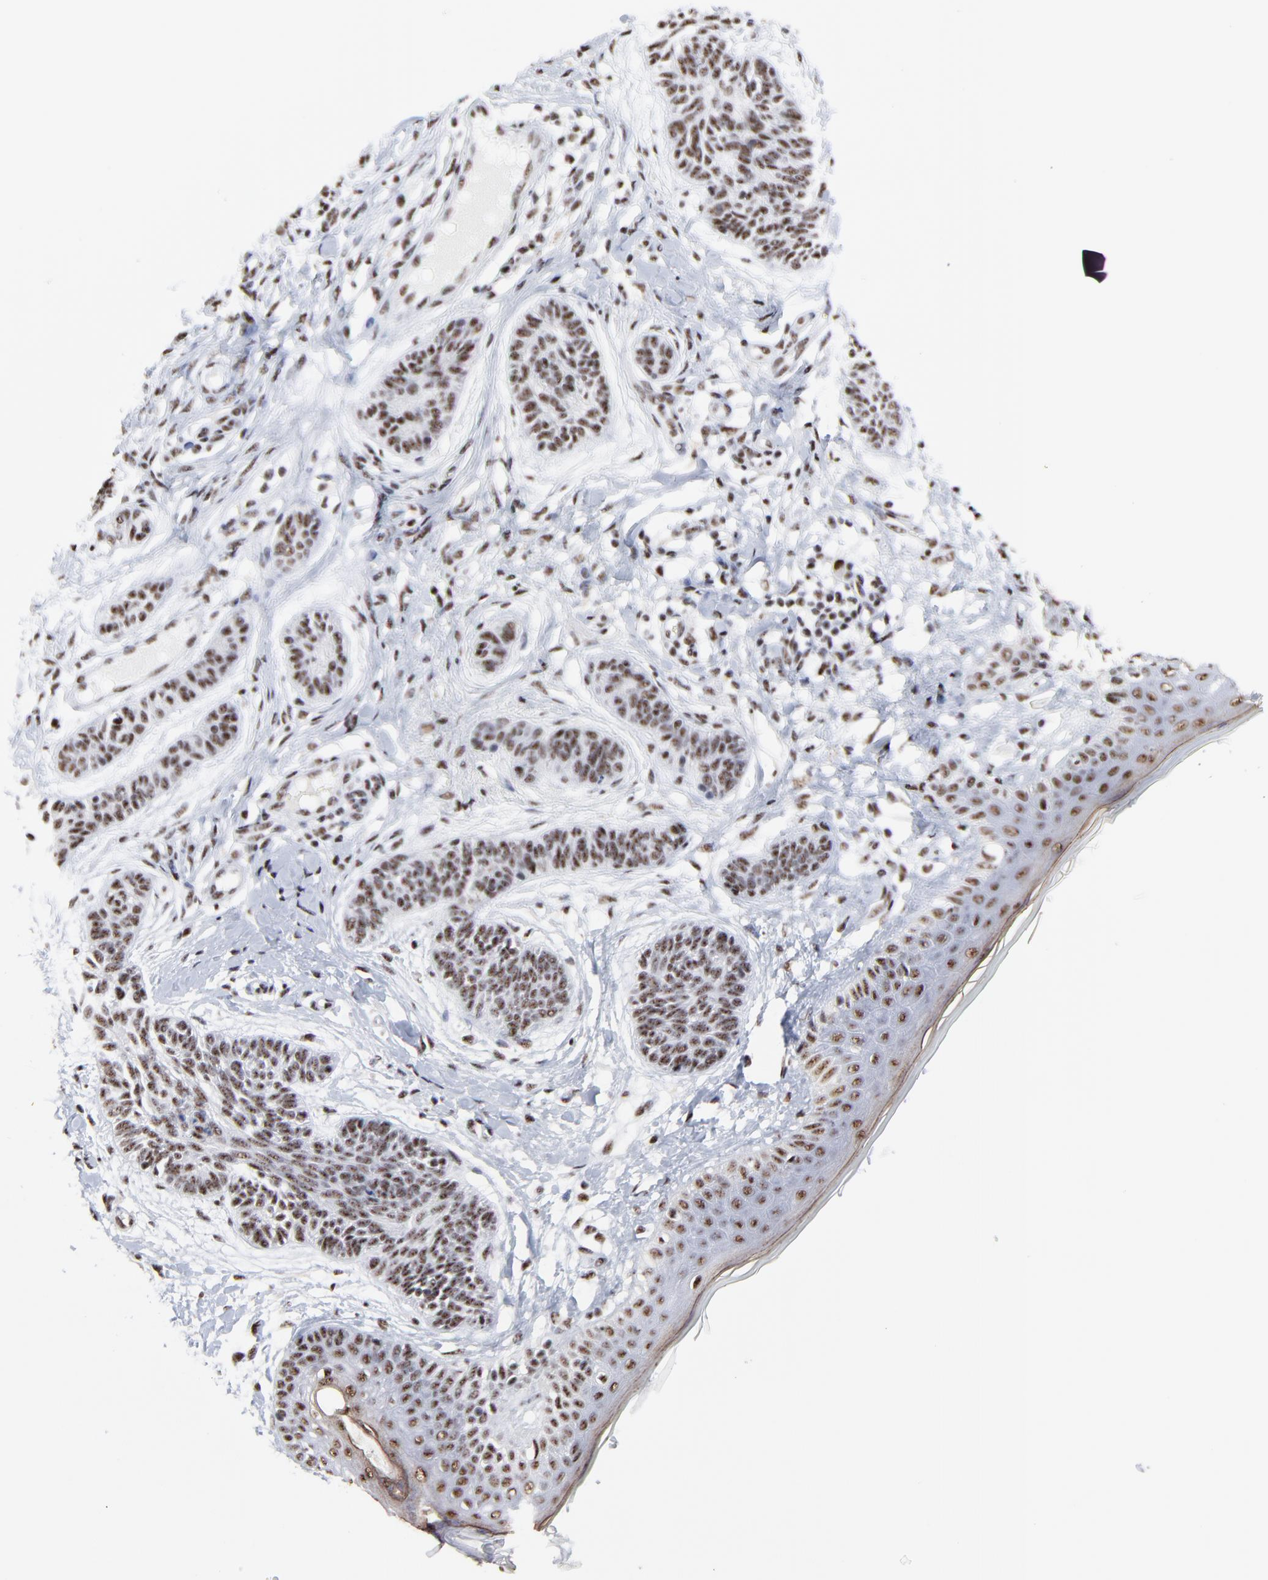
{"staining": {"intensity": "weak", "quantity": ">75%", "location": "nuclear"}, "tissue": "skin cancer", "cell_type": "Tumor cells", "image_type": "cancer", "snomed": [{"axis": "morphology", "description": "Normal tissue, NOS"}, {"axis": "morphology", "description": "Basal cell carcinoma"}, {"axis": "topography", "description": "Skin"}], "caption": "Immunohistochemical staining of human skin cancer (basal cell carcinoma) demonstrates low levels of weak nuclear positivity in about >75% of tumor cells.", "gene": "MBD4", "patient": {"sex": "male", "age": 63}}